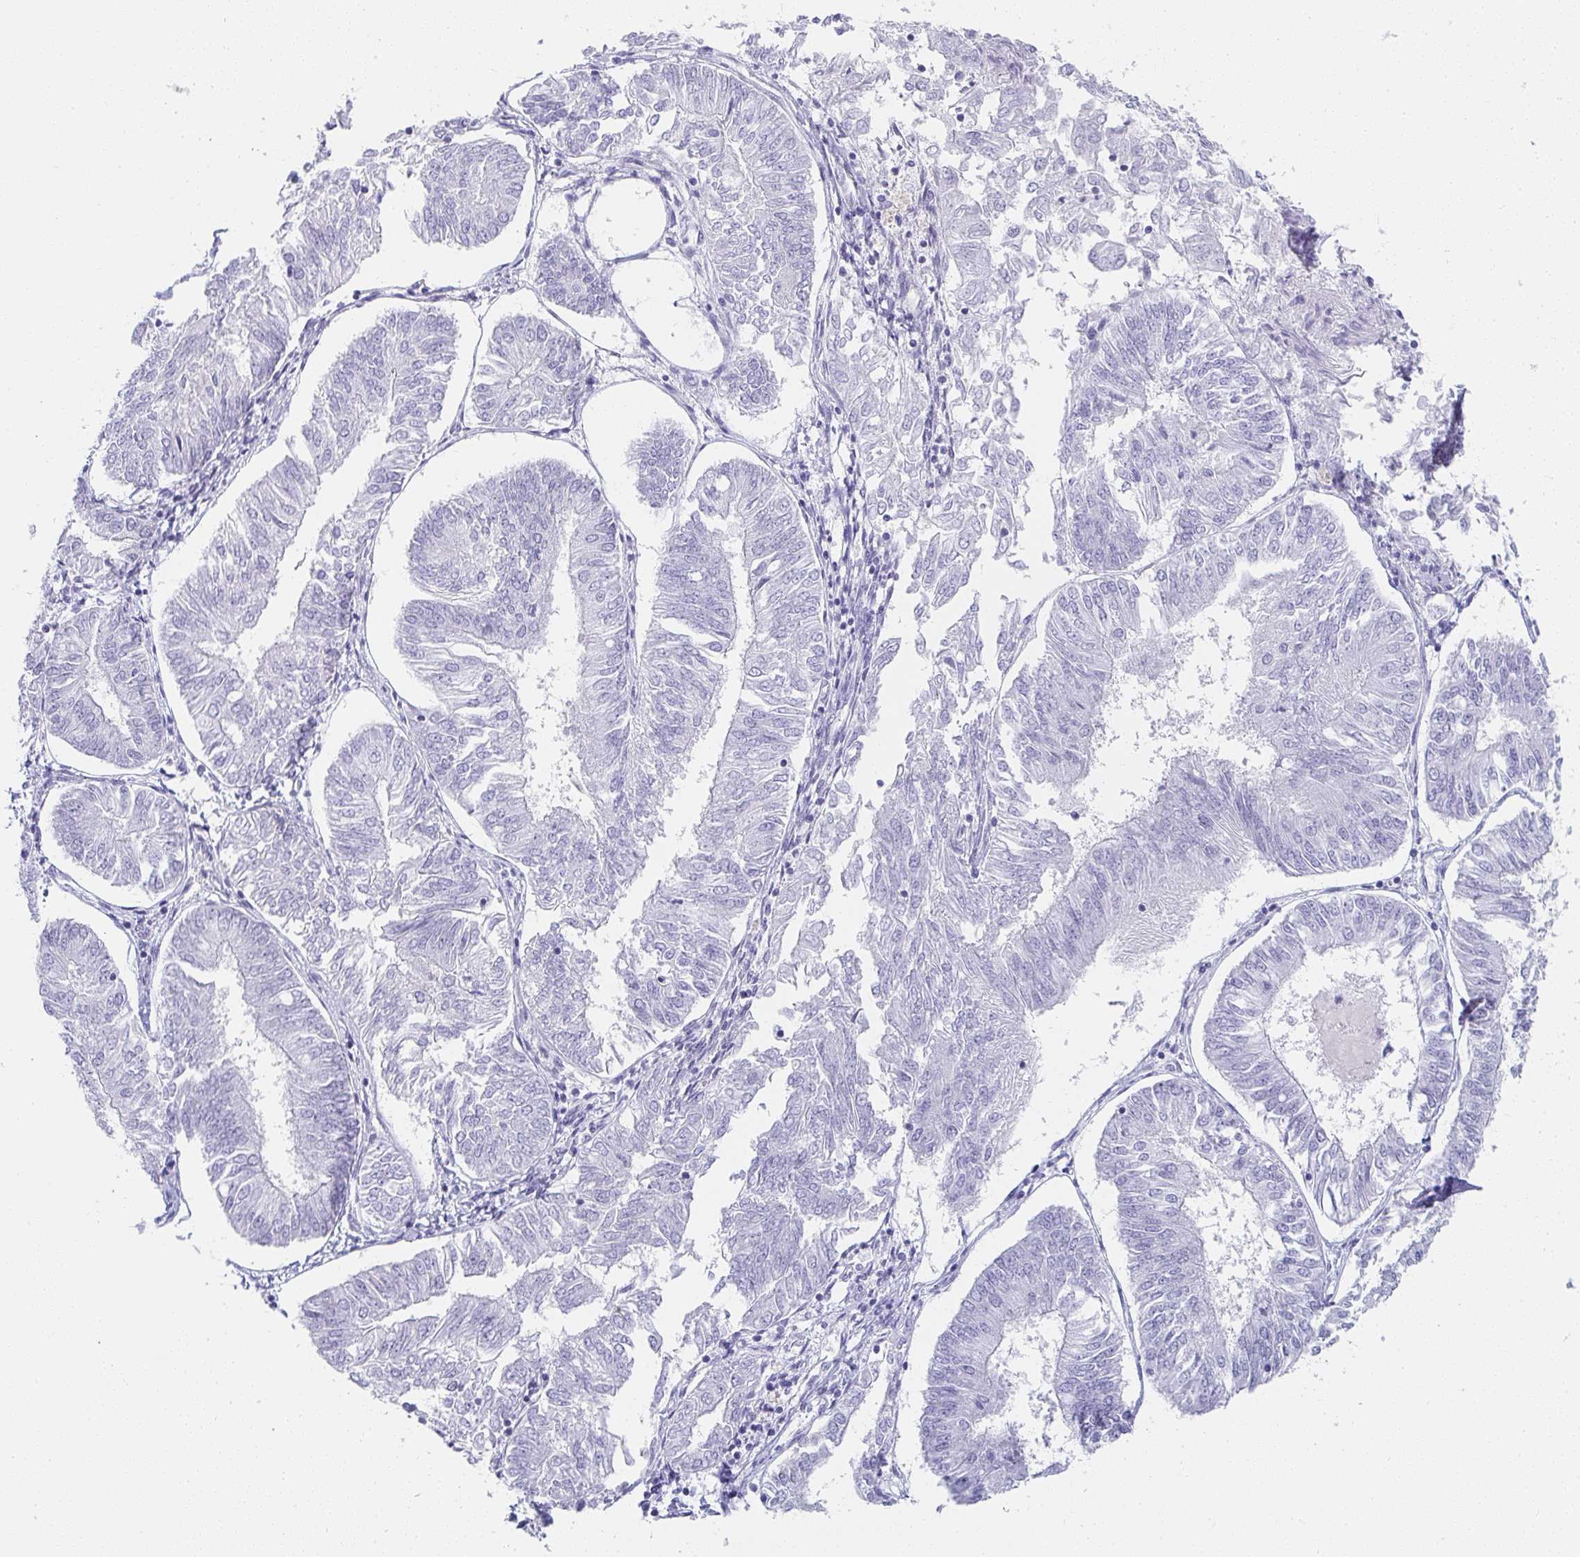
{"staining": {"intensity": "negative", "quantity": "none", "location": "none"}, "tissue": "endometrial cancer", "cell_type": "Tumor cells", "image_type": "cancer", "snomed": [{"axis": "morphology", "description": "Adenocarcinoma, NOS"}, {"axis": "topography", "description": "Endometrium"}], "caption": "Micrograph shows no protein expression in tumor cells of endometrial cancer (adenocarcinoma) tissue. (DAB IHC, high magnification).", "gene": "PRND", "patient": {"sex": "female", "age": 58}}